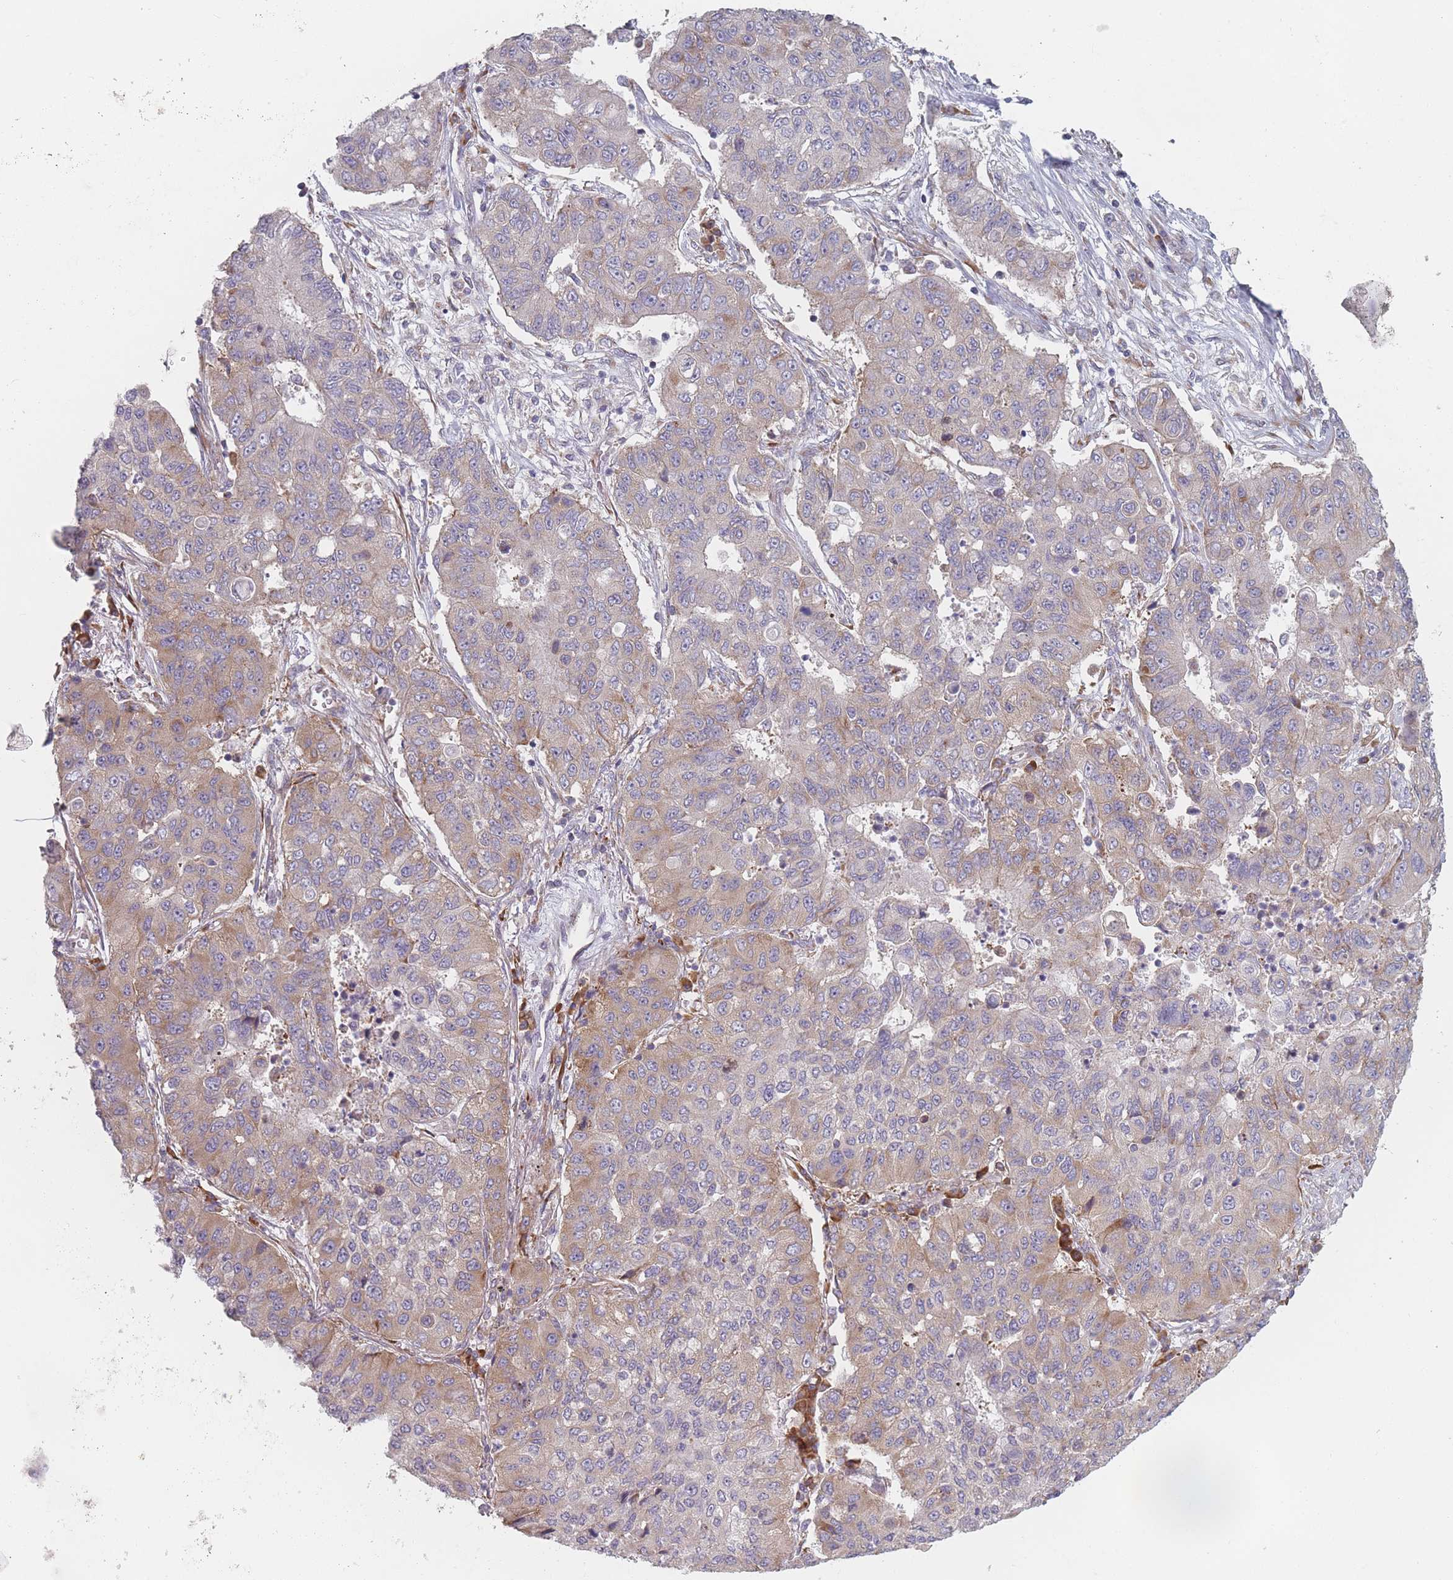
{"staining": {"intensity": "moderate", "quantity": "<25%", "location": "cytoplasmic/membranous"}, "tissue": "lung cancer", "cell_type": "Tumor cells", "image_type": "cancer", "snomed": [{"axis": "morphology", "description": "Squamous cell carcinoma, NOS"}, {"axis": "topography", "description": "Lung"}], "caption": "DAB immunohistochemical staining of lung cancer demonstrates moderate cytoplasmic/membranous protein expression in approximately <25% of tumor cells.", "gene": "CACNG5", "patient": {"sex": "male", "age": 74}}